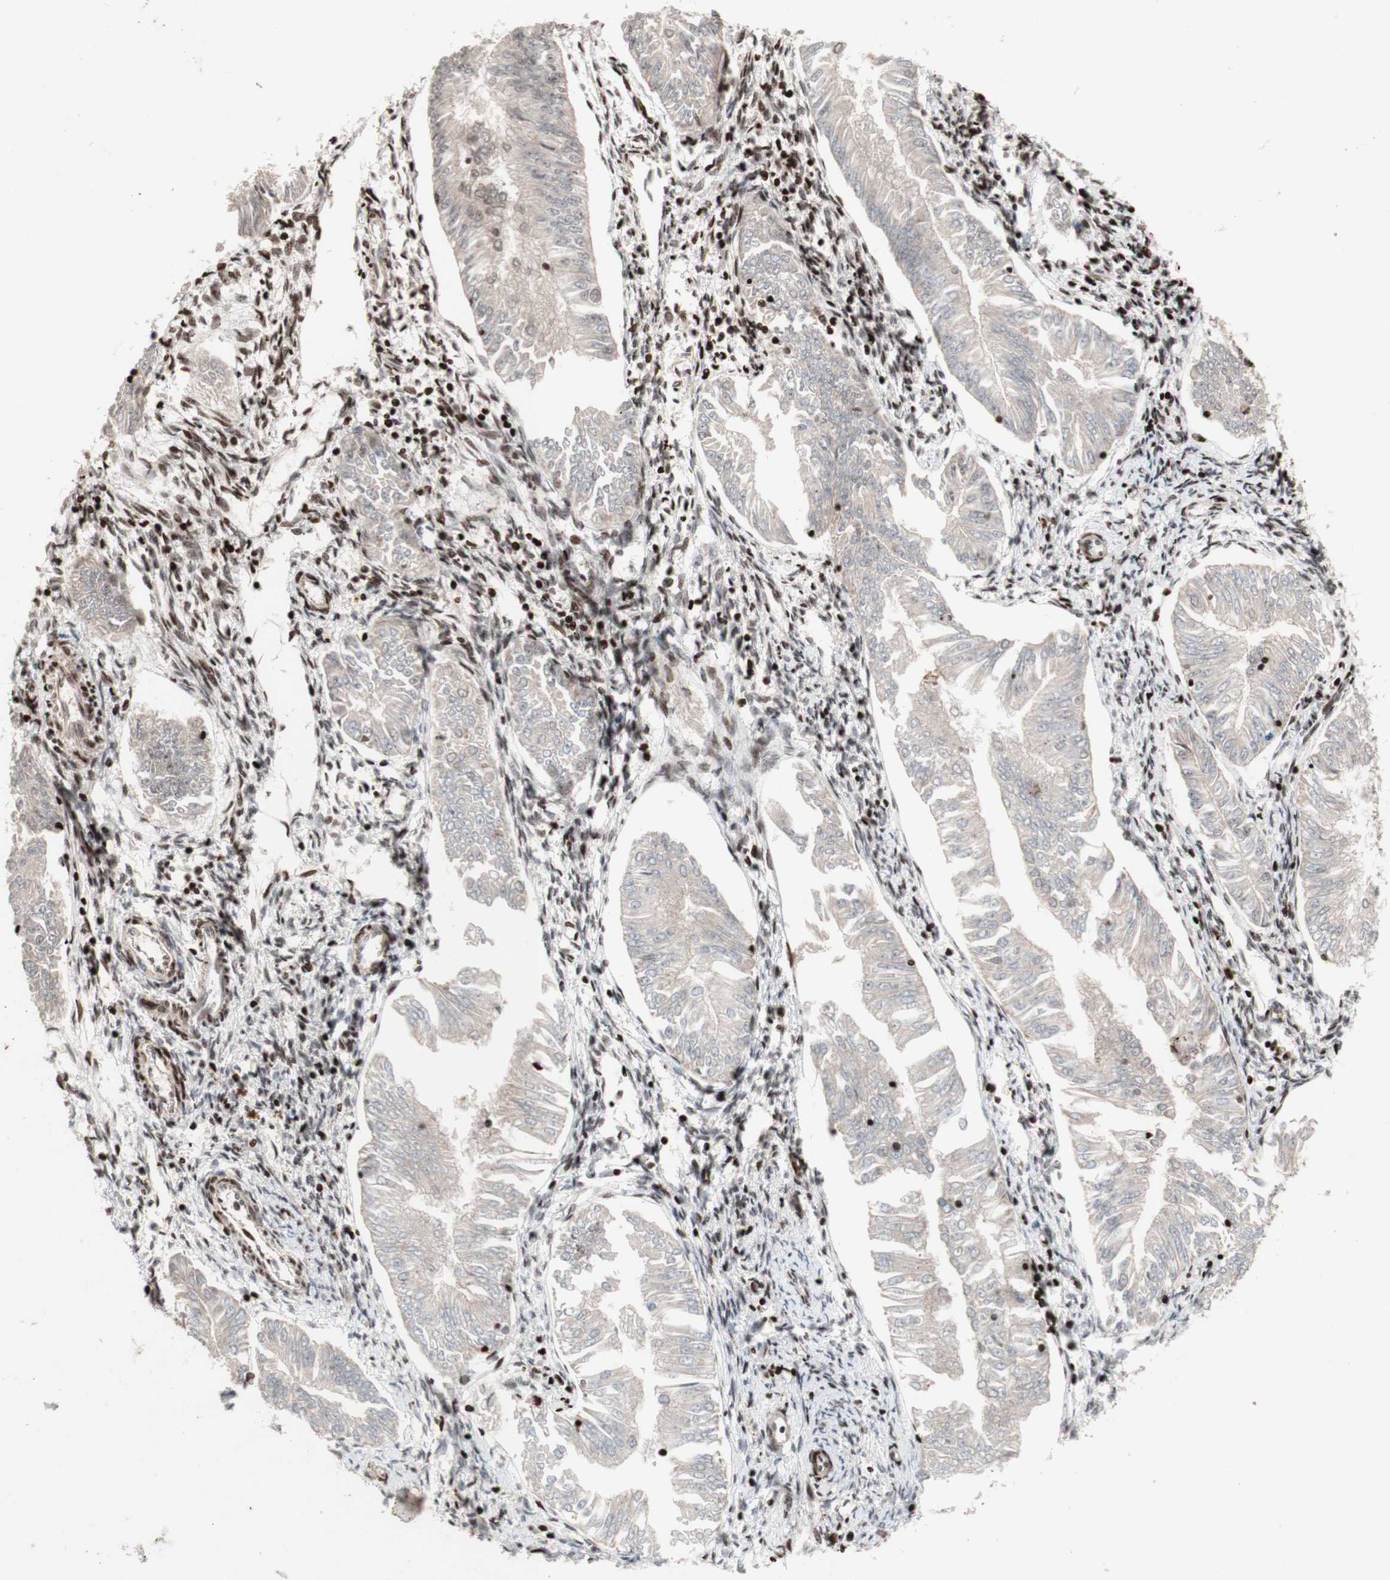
{"staining": {"intensity": "negative", "quantity": "none", "location": "none"}, "tissue": "endometrial cancer", "cell_type": "Tumor cells", "image_type": "cancer", "snomed": [{"axis": "morphology", "description": "Adenocarcinoma, NOS"}, {"axis": "topography", "description": "Endometrium"}], "caption": "This is an immunohistochemistry histopathology image of human endometrial cancer. There is no staining in tumor cells.", "gene": "POLA1", "patient": {"sex": "female", "age": 53}}